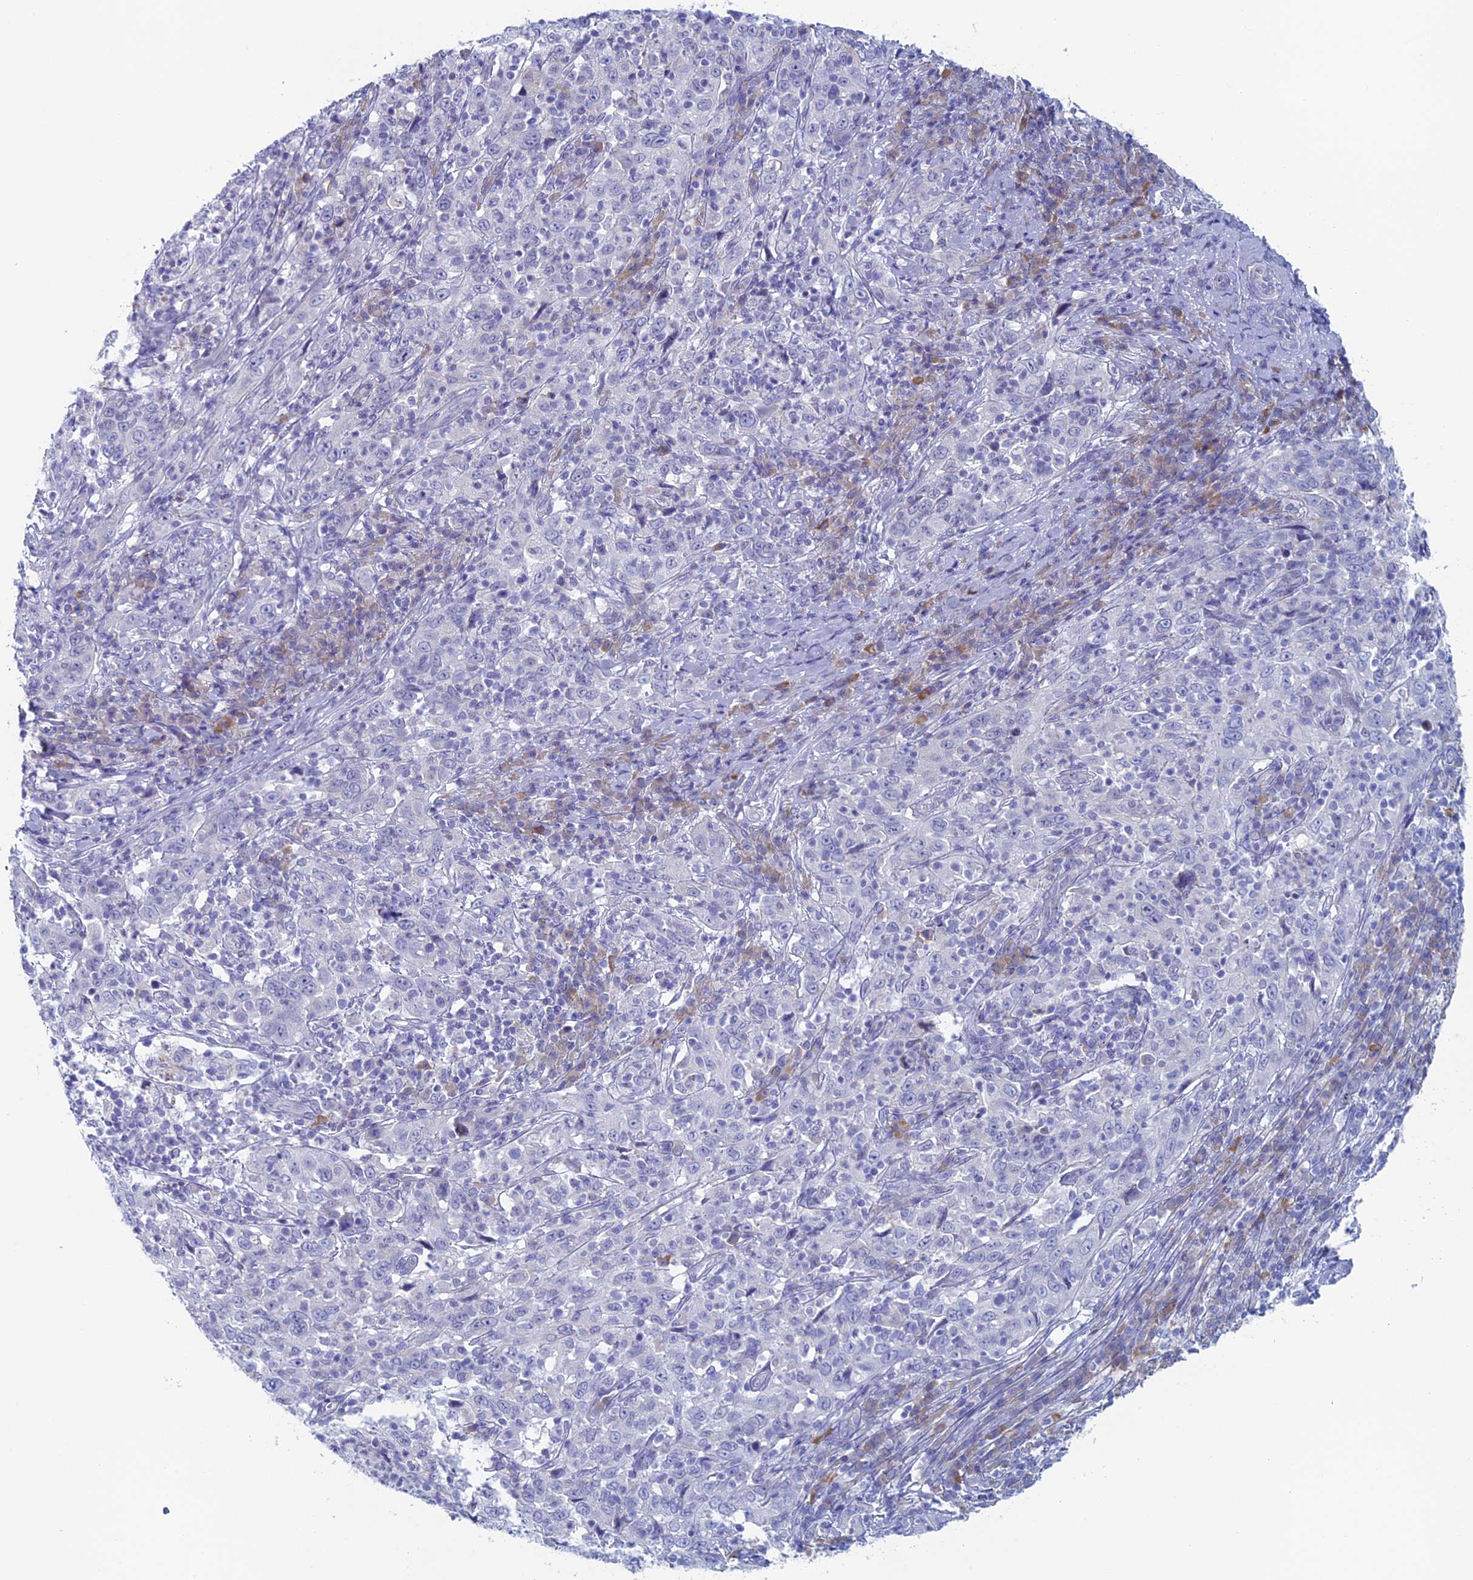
{"staining": {"intensity": "negative", "quantity": "none", "location": "none"}, "tissue": "cervical cancer", "cell_type": "Tumor cells", "image_type": "cancer", "snomed": [{"axis": "morphology", "description": "Squamous cell carcinoma, NOS"}, {"axis": "topography", "description": "Cervix"}], "caption": "Cervical cancer (squamous cell carcinoma) was stained to show a protein in brown. There is no significant positivity in tumor cells.", "gene": "MAGEB6", "patient": {"sex": "female", "age": 46}}